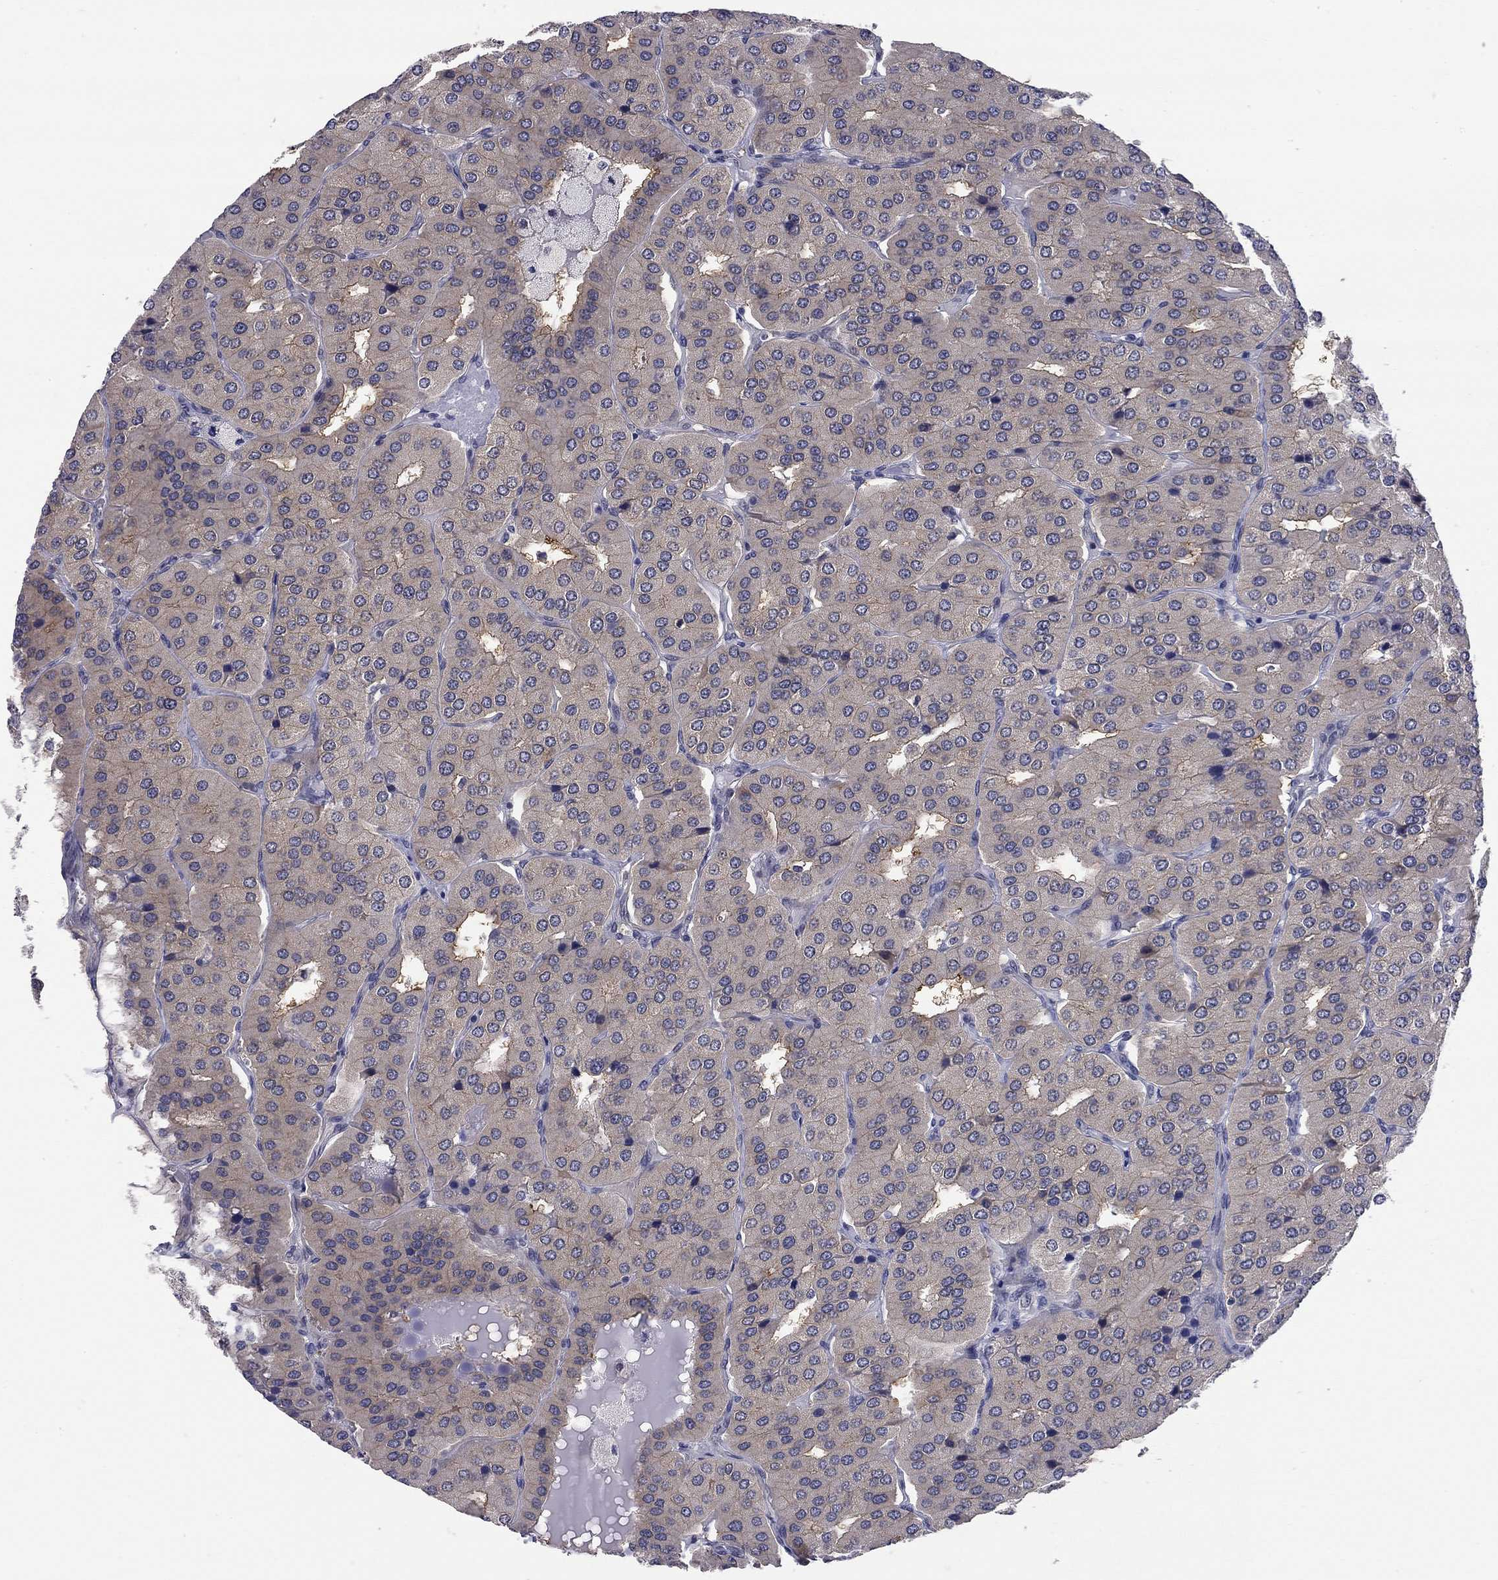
{"staining": {"intensity": "moderate", "quantity": "<25%", "location": "cytoplasmic/membranous"}, "tissue": "parathyroid gland", "cell_type": "Glandular cells", "image_type": "normal", "snomed": [{"axis": "morphology", "description": "Normal tissue, NOS"}, {"axis": "morphology", "description": "Adenoma, NOS"}, {"axis": "topography", "description": "Parathyroid gland"}], "caption": "Glandular cells show low levels of moderate cytoplasmic/membranous expression in approximately <25% of cells in normal human parathyroid gland. Using DAB (brown) and hematoxylin (blue) stains, captured at high magnification using brightfield microscopy.", "gene": "ENSG00000255639", "patient": {"sex": "female", "age": 86}}